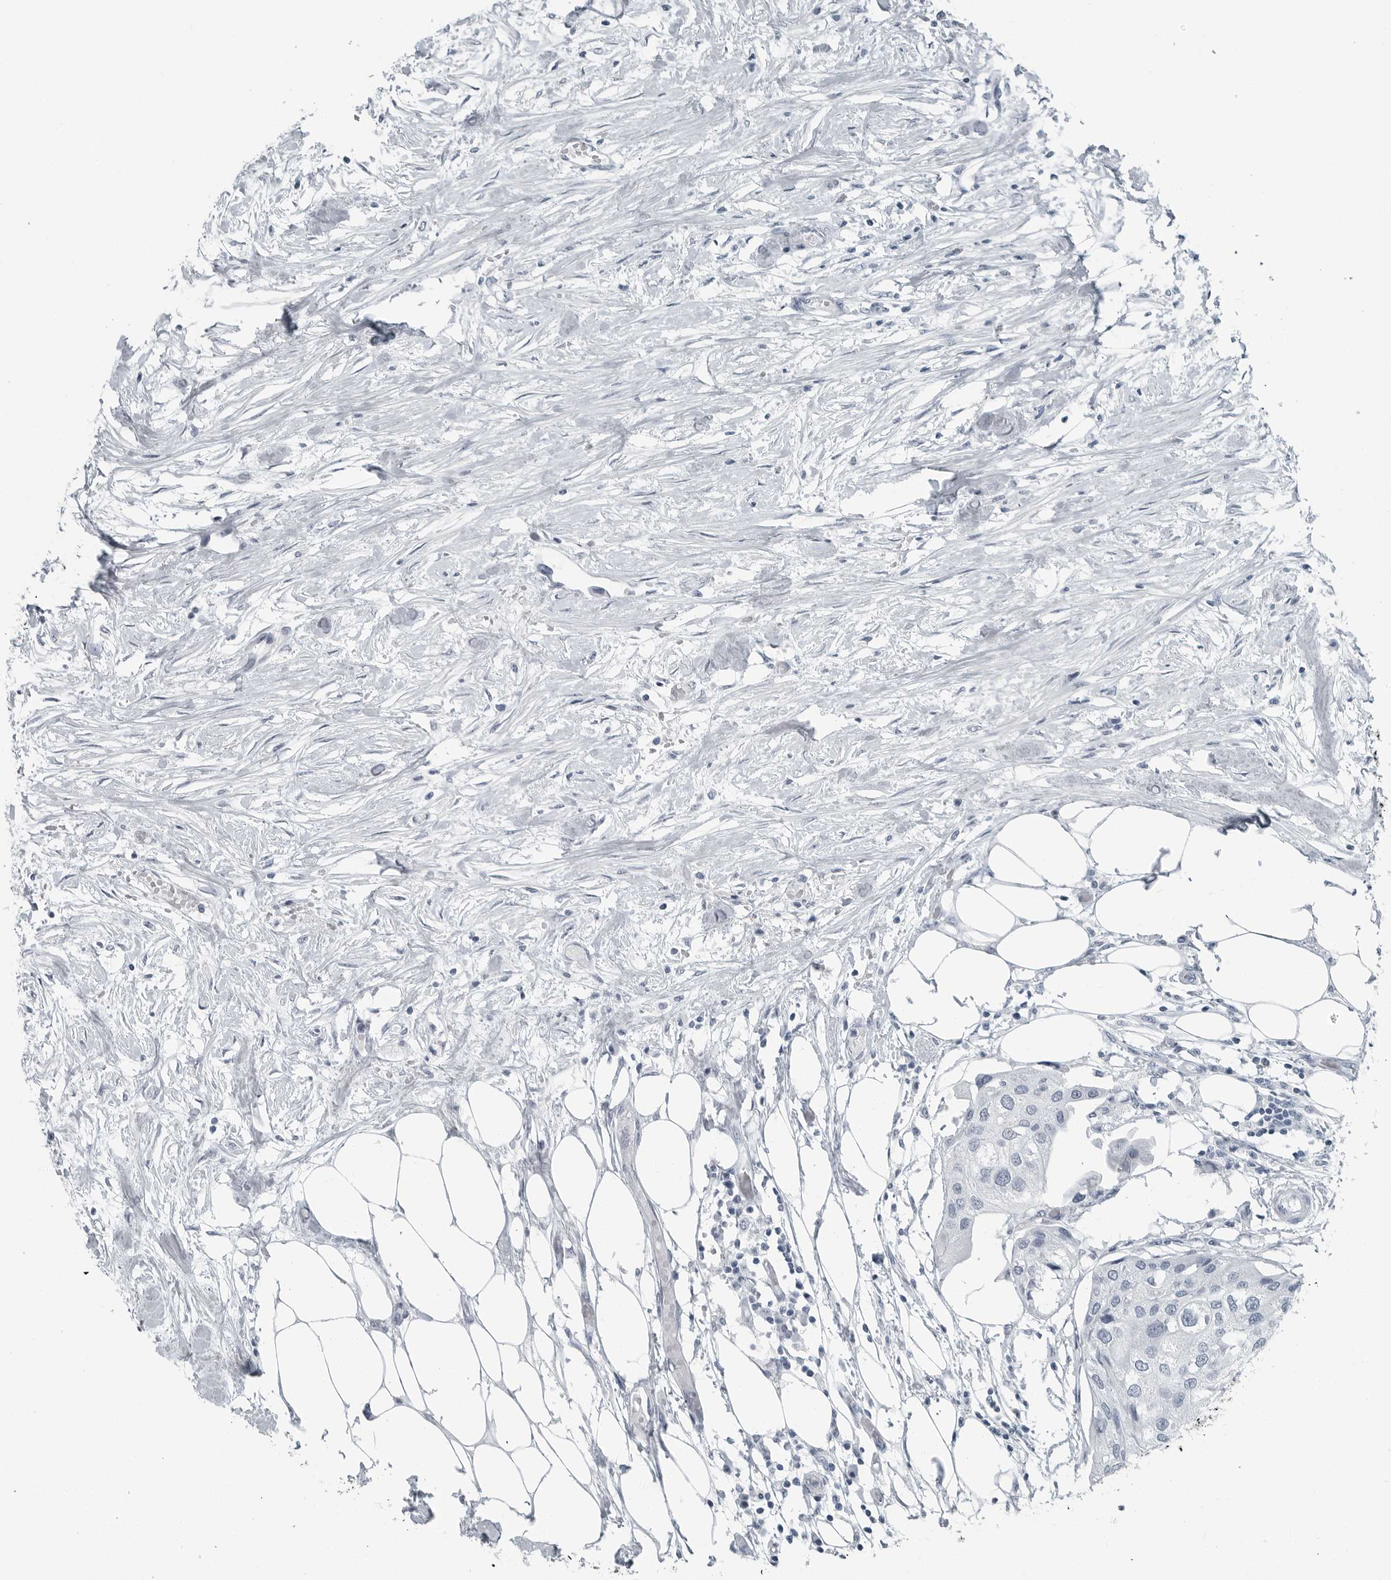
{"staining": {"intensity": "negative", "quantity": "none", "location": "none"}, "tissue": "urothelial cancer", "cell_type": "Tumor cells", "image_type": "cancer", "snomed": [{"axis": "morphology", "description": "Urothelial carcinoma, High grade"}, {"axis": "topography", "description": "Urinary bladder"}], "caption": "This photomicrograph is of high-grade urothelial carcinoma stained with IHC to label a protein in brown with the nuclei are counter-stained blue. There is no expression in tumor cells.", "gene": "FABP6", "patient": {"sex": "male", "age": 64}}